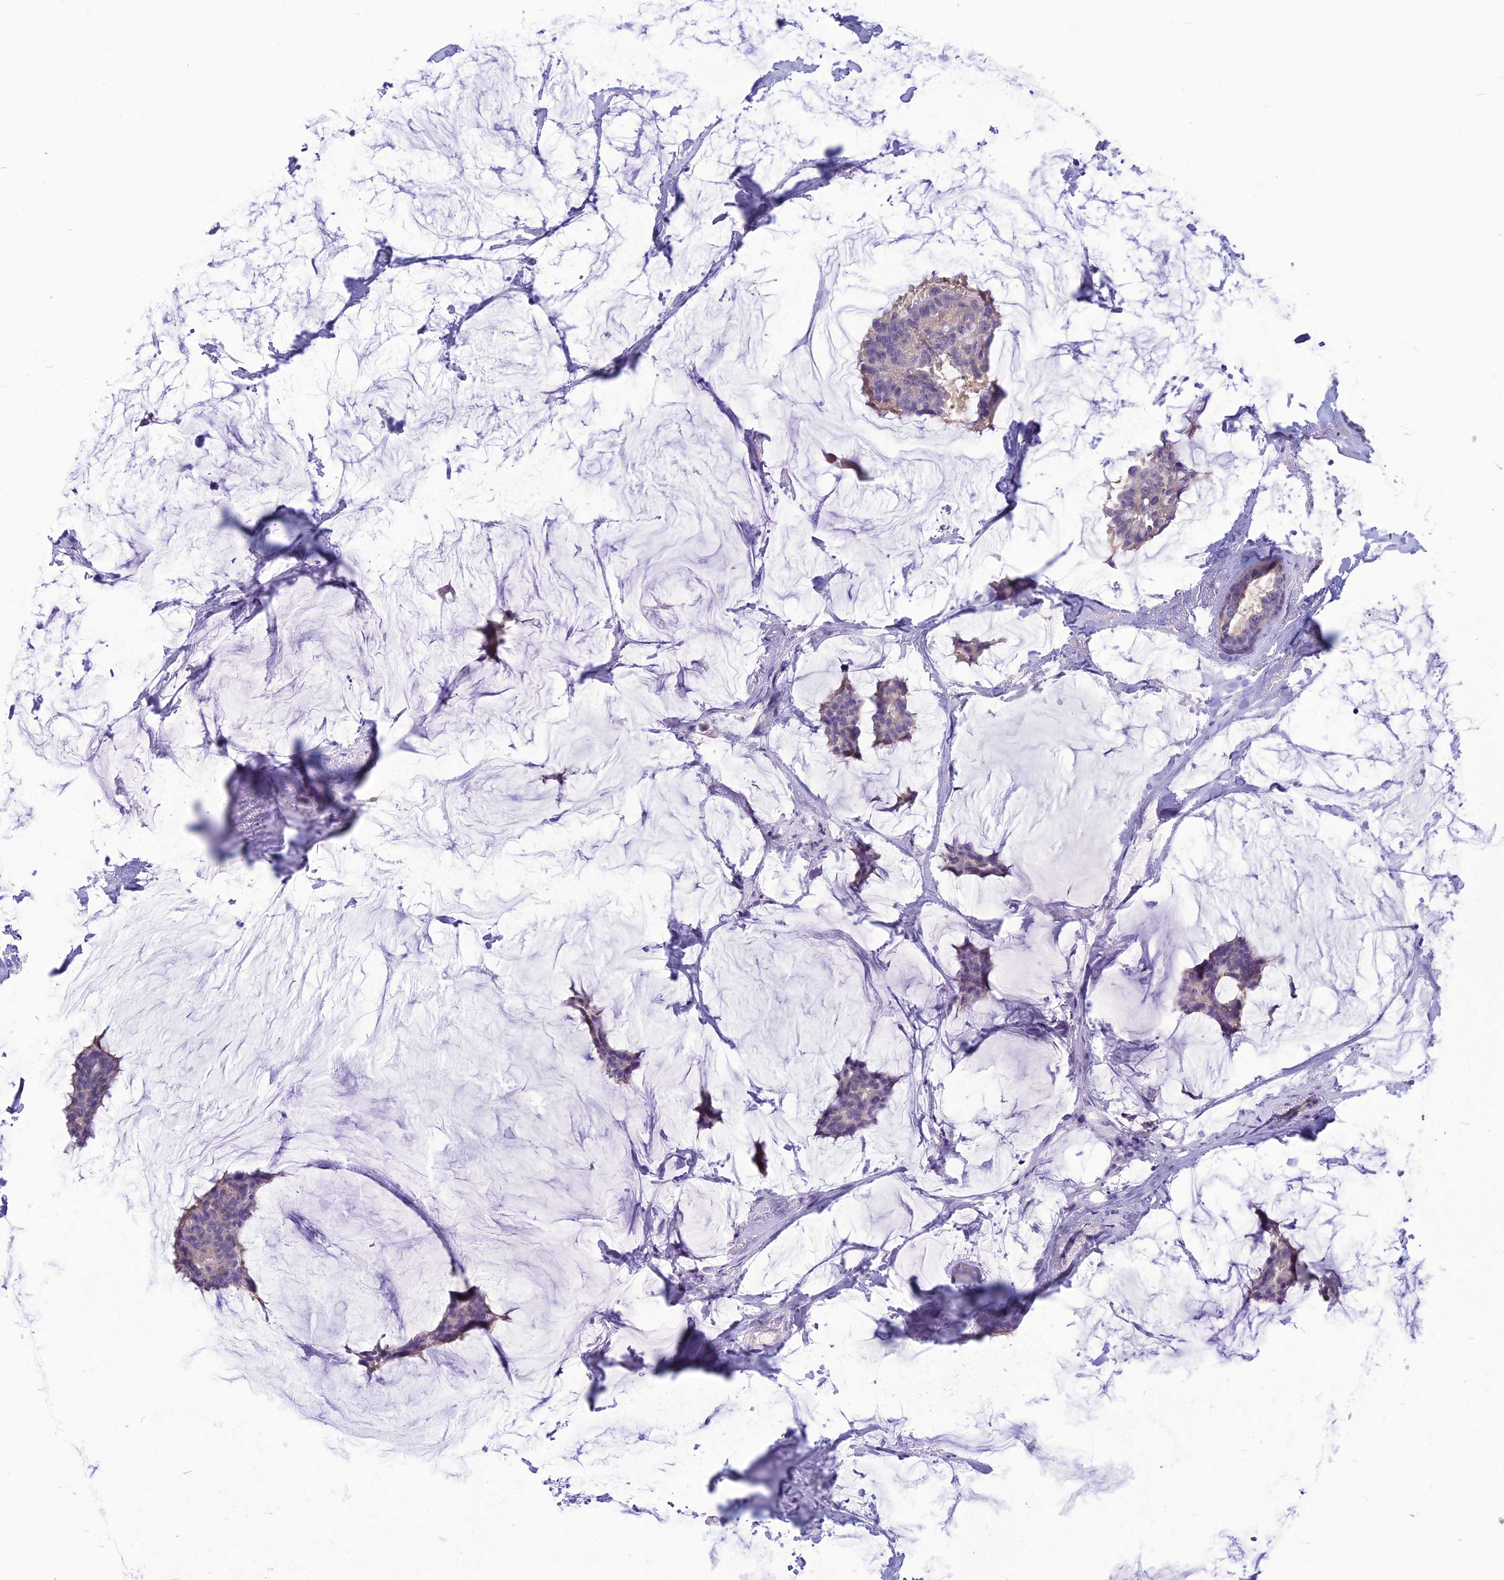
{"staining": {"intensity": "negative", "quantity": "none", "location": "none"}, "tissue": "breast cancer", "cell_type": "Tumor cells", "image_type": "cancer", "snomed": [{"axis": "morphology", "description": "Duct carcinoma"}, {"axis": "topography", "description": "Breast"}], "caption": "Immunohistochemistry (IHC) photomicrograph of neoplastic tissue: breast cancer stained with DAB demonstrates no significant protein staining in tumor cells. (DAB IHC with hematoxylin counter stain).", "gene": "PSMF1", "patient": {"sex": "female", "age": 93}}